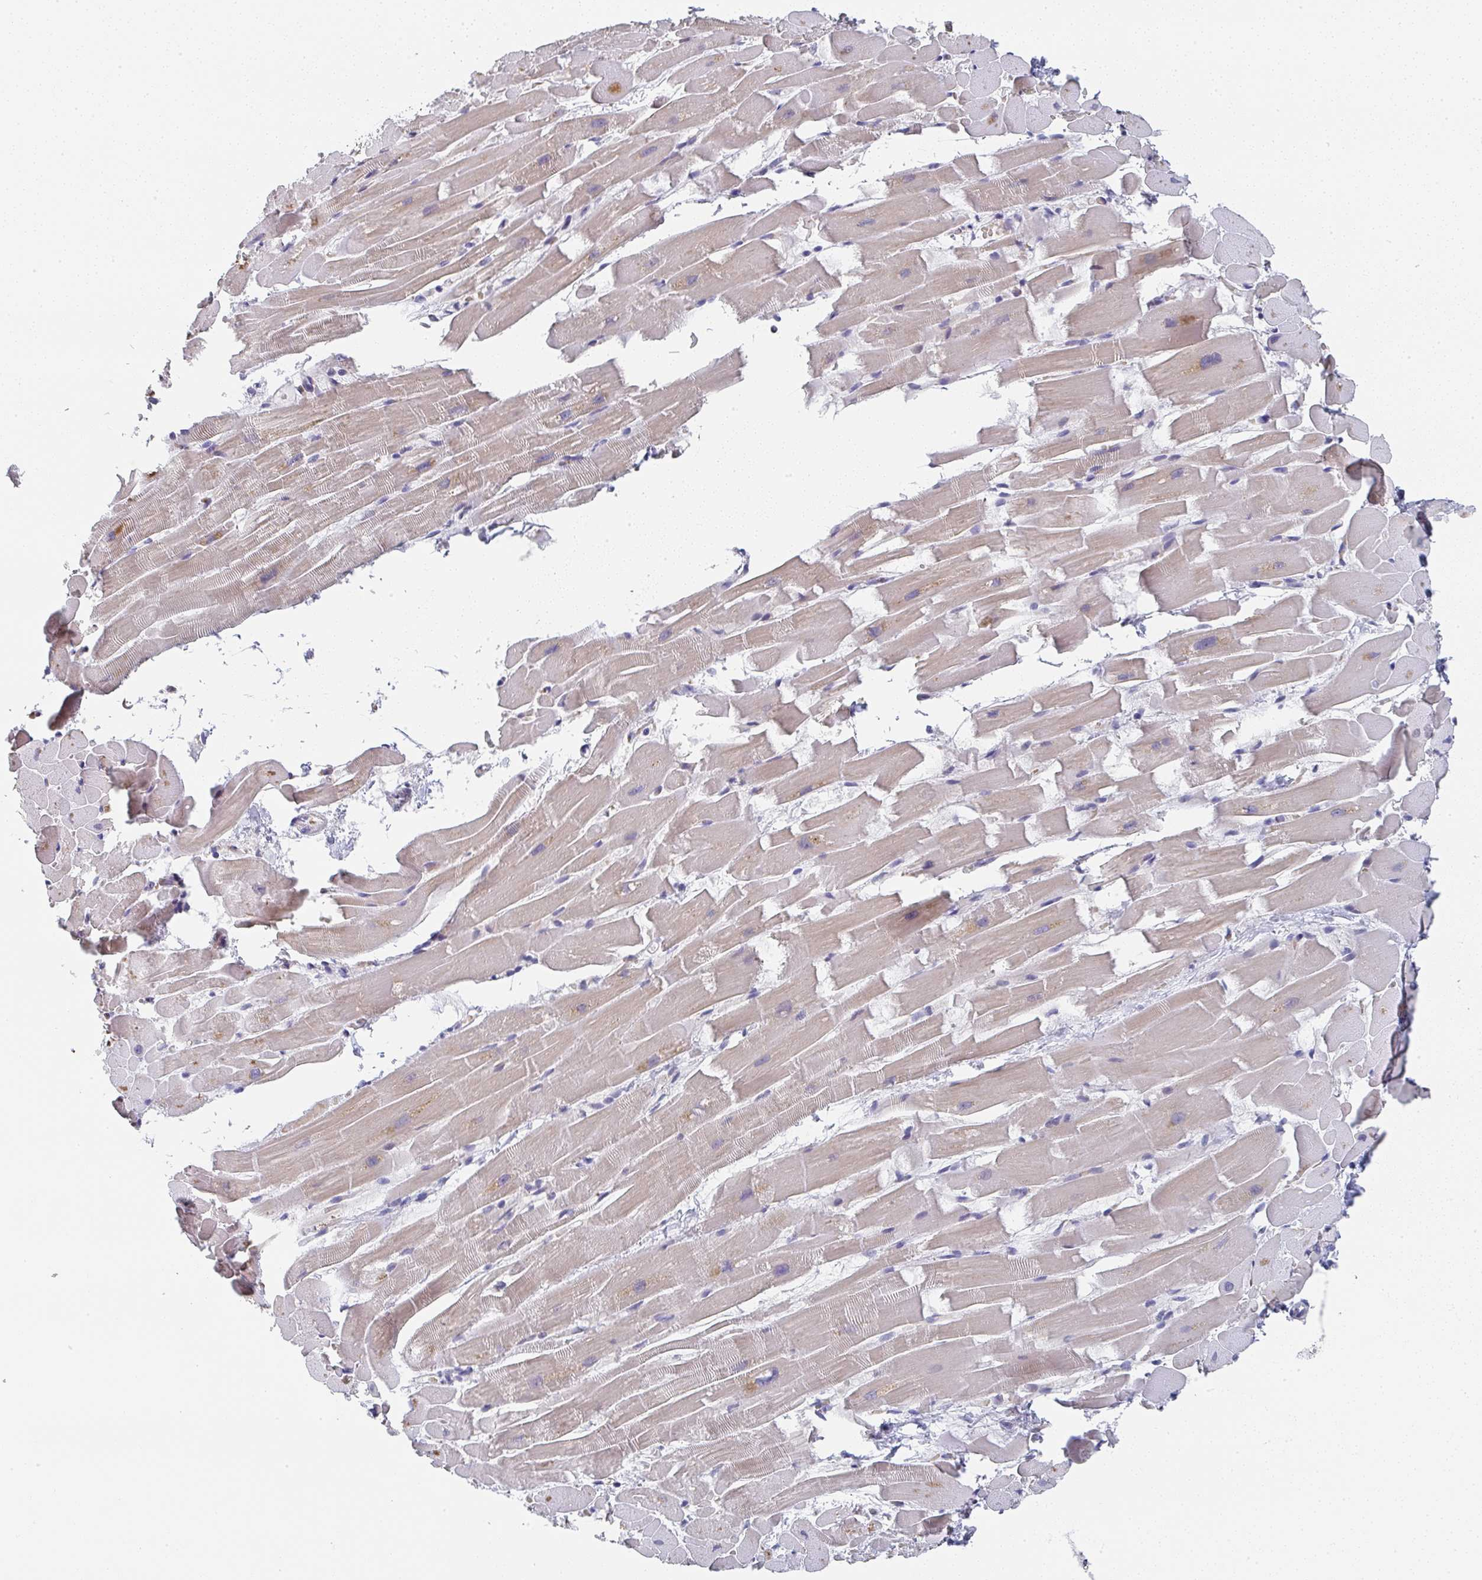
{"staining": {"intensity": "weak", "quantity": "25%-75%", "location": "cytoplasmic/membranous"}, "tissue": "heart muscle", "cell_type": "Cardiomyocytes", "image_type": "normal", "snomed": [{"axis": "morphology", "description": "Normal tissue, NOS"}, {"axis": "topography", "description": "Heart"}], "caption": "Approximately 25%-75% of cardiomyocytes in unremarkable heart muscle display weak cytoplasmic/membranous protein expression as visualized by brown immunohistochemical staining.", "gene": "NCF1", "patient": {"sex": "male", "age": 37}}